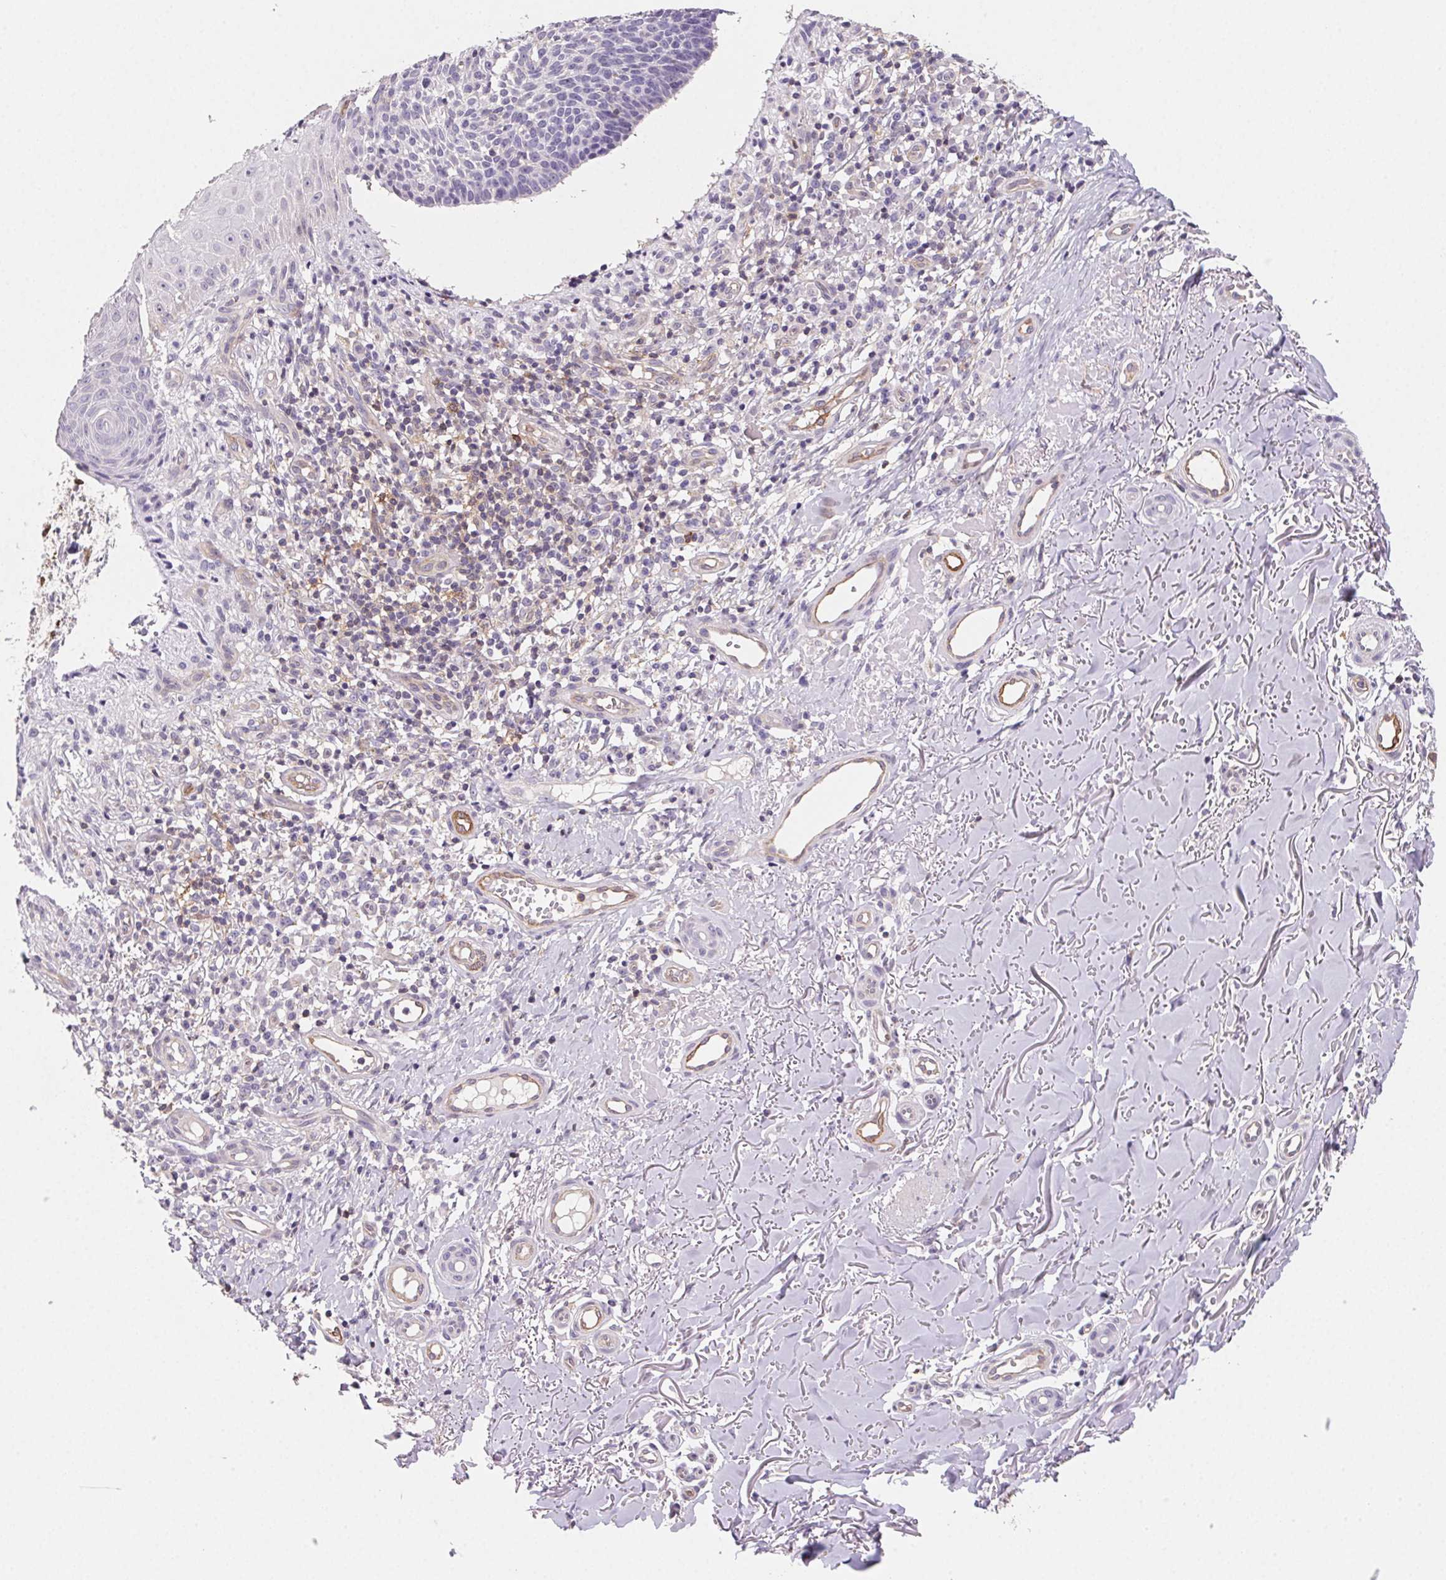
{"staining": {"intensity": "negative", "quantity": "none", "location": "none"}, "tissue": "skin cancer", "cell_type": "Tumor cells", "image_type": "cancer", "snomed": [{"axis": "morphology", "description": "Basal cell carcinoma"}, {"axis": "topography", "description": "Skin"}], "caption": "IHC image of human skin cancer (basal cell carcinoma) stained for a protein (brown), which reveals no staining in tumor cells. Brightfield microscopy of IHC stained with DAB (3,3'-diaminobenzidine) (brown) and hematoxylin (blue), captured at high magnification.", "gene": "GBP1", "patient": {"sex": "male", "age": 88}}